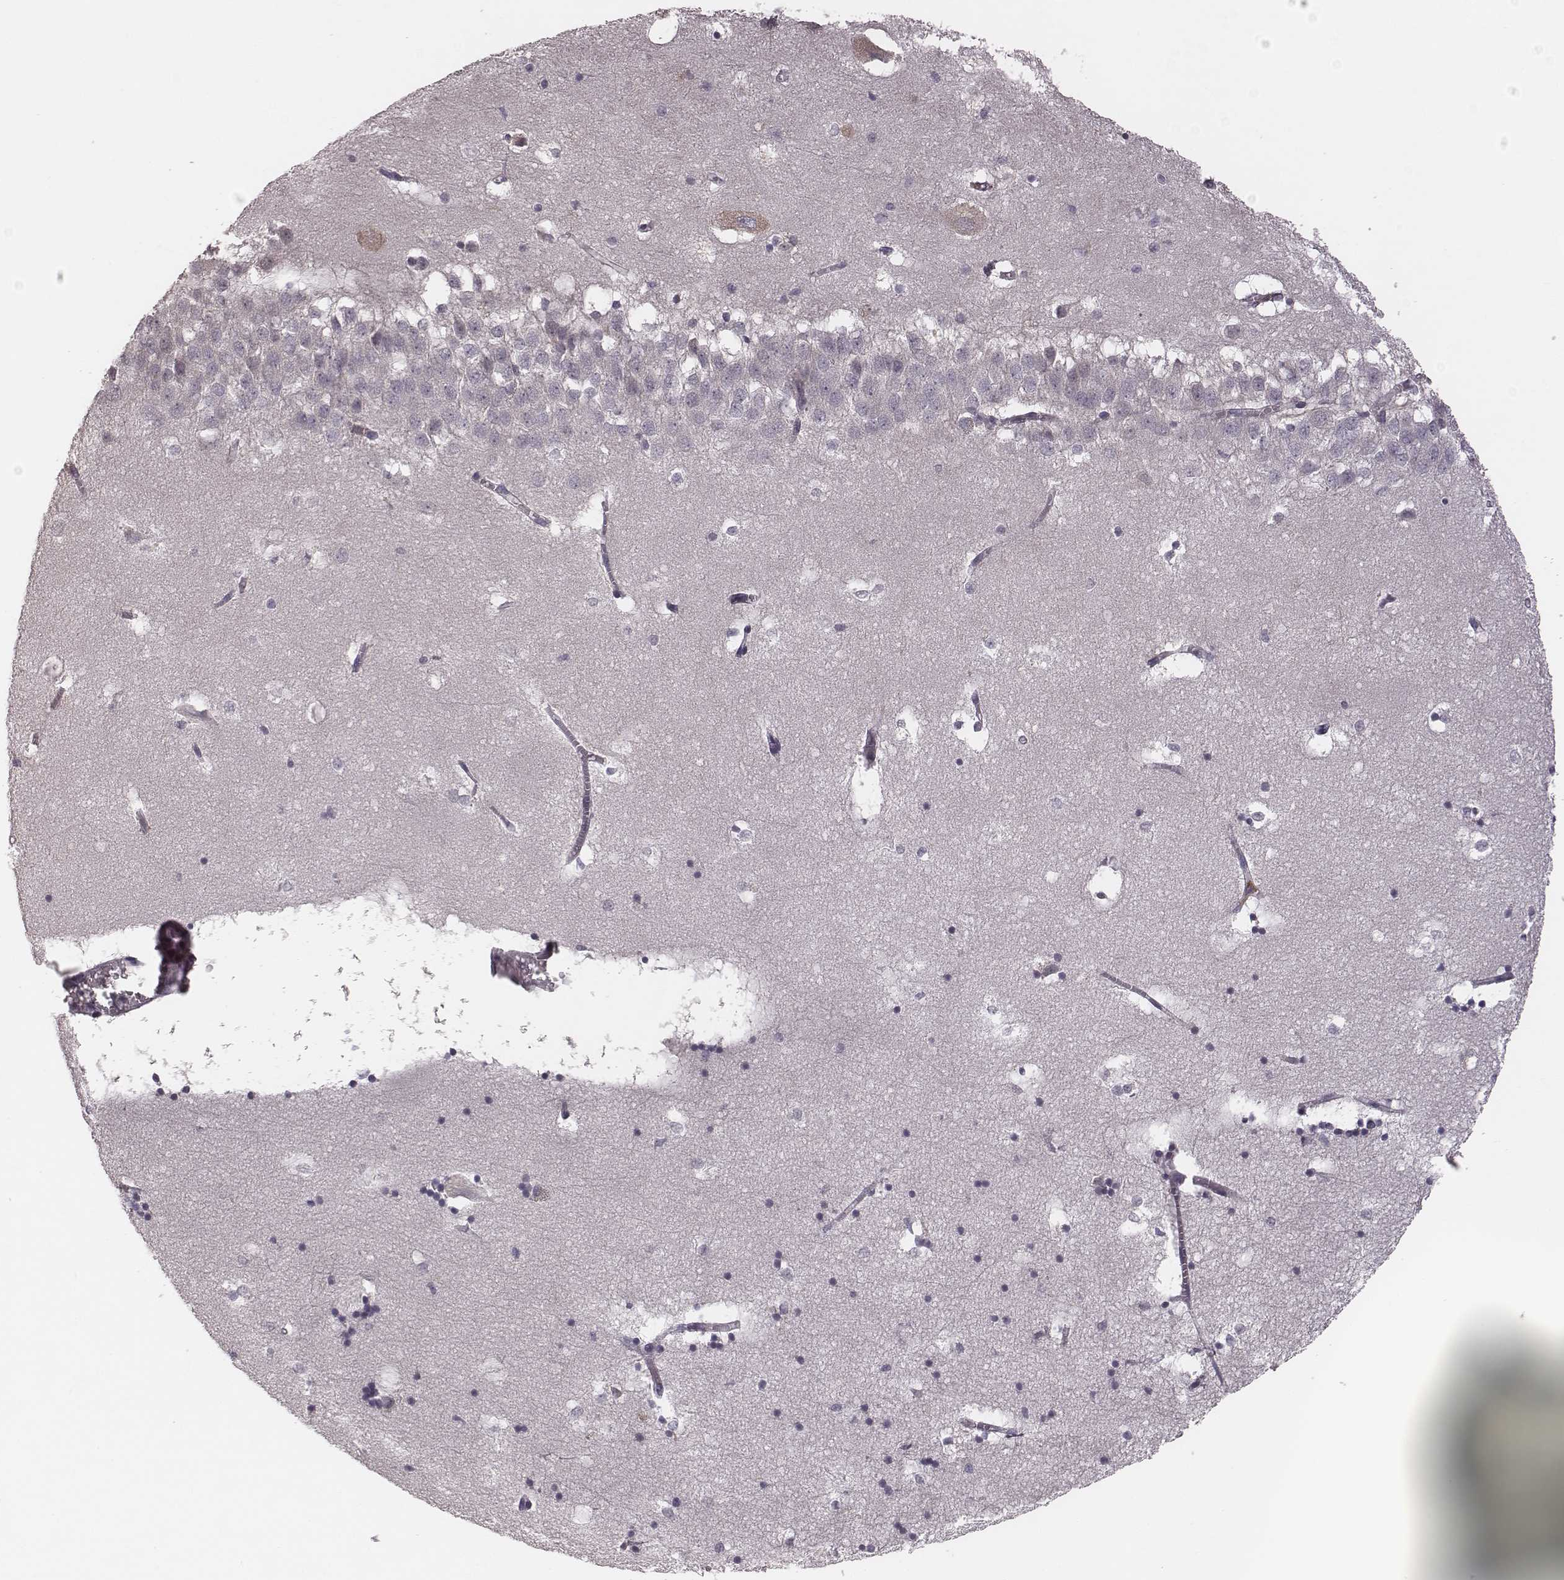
{"staining": {"intensity": "negative", "quantity": "none", "location": "none"}, "tissue": "hippocampus", "cell_type": "Glial cells", "image_type": "normal", "snomed": [{"axis": "morphology", "description": "Normal tissue, NOS"}, {"axis": "topography", "description": "Hippocampus"}], "caption": "An immunohistochemistry photomicrograph of normal hippocampus is shown. There is no staining in glial cells of hippocampus. (DAB immunohistochemistry visualized using brightfield microscopy, high magnification).", "gene": "P2RX5", "patient": {"sex": "male", "age": 58}}